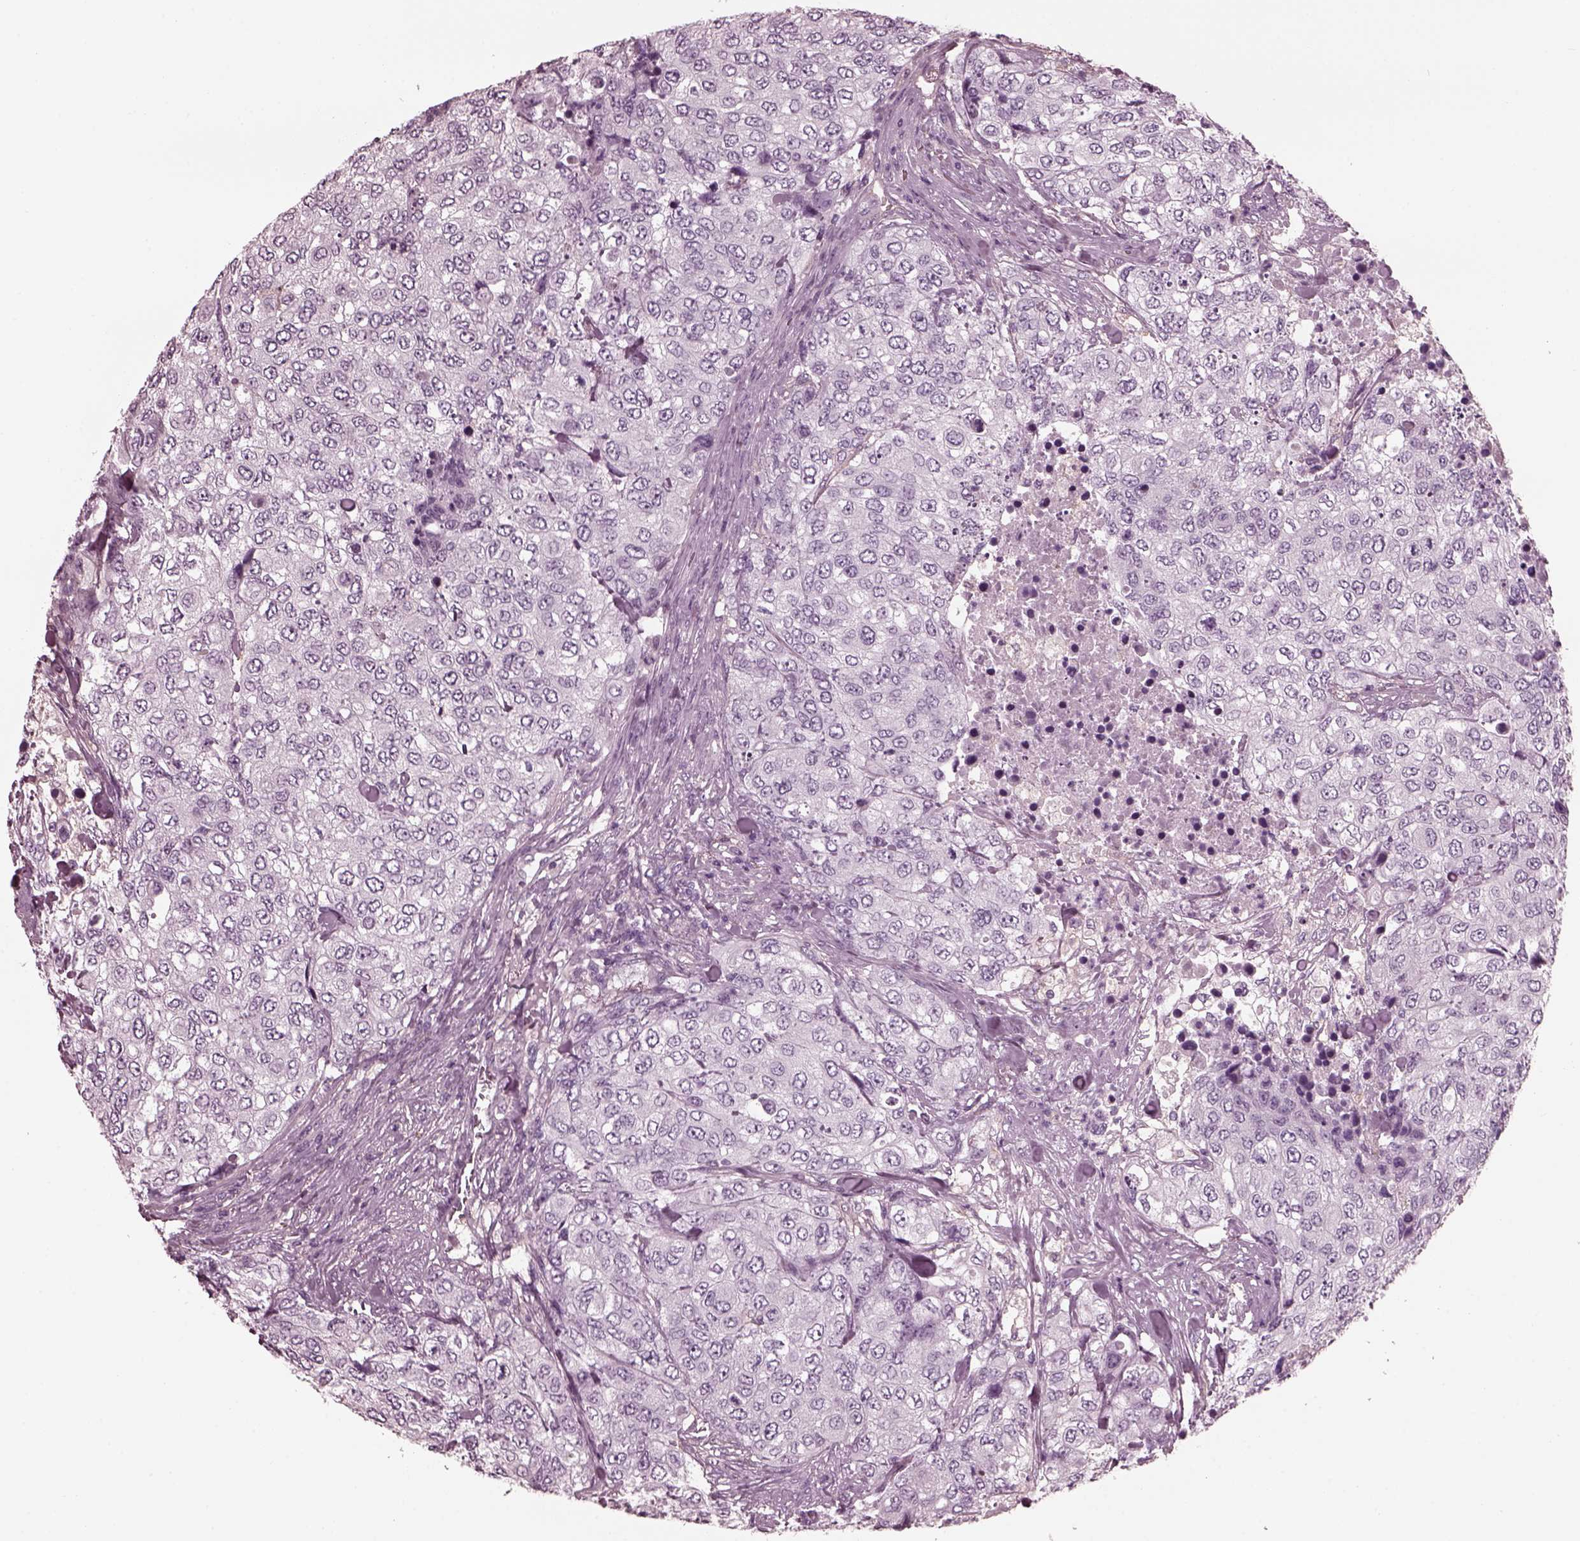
{"staining": {"intensity": "negative", "quantity": "none", "location": "none"}, "tissue": "urothelial cancer", "cell_type": "Tumor cells", "image_type": "cancer", "snomed": [{"axis": "morphology", "description": "Urothelial carcinoma, High grade"}, {"axis": "topography", "description": "Urinary bladder"}], "caption": "Urothelial carcinoma (high-grade) stained for a protein using IHC shows no positivity tumor cells.", "gene": "CGA", "patient": {"sex": "female", "age": 78}}